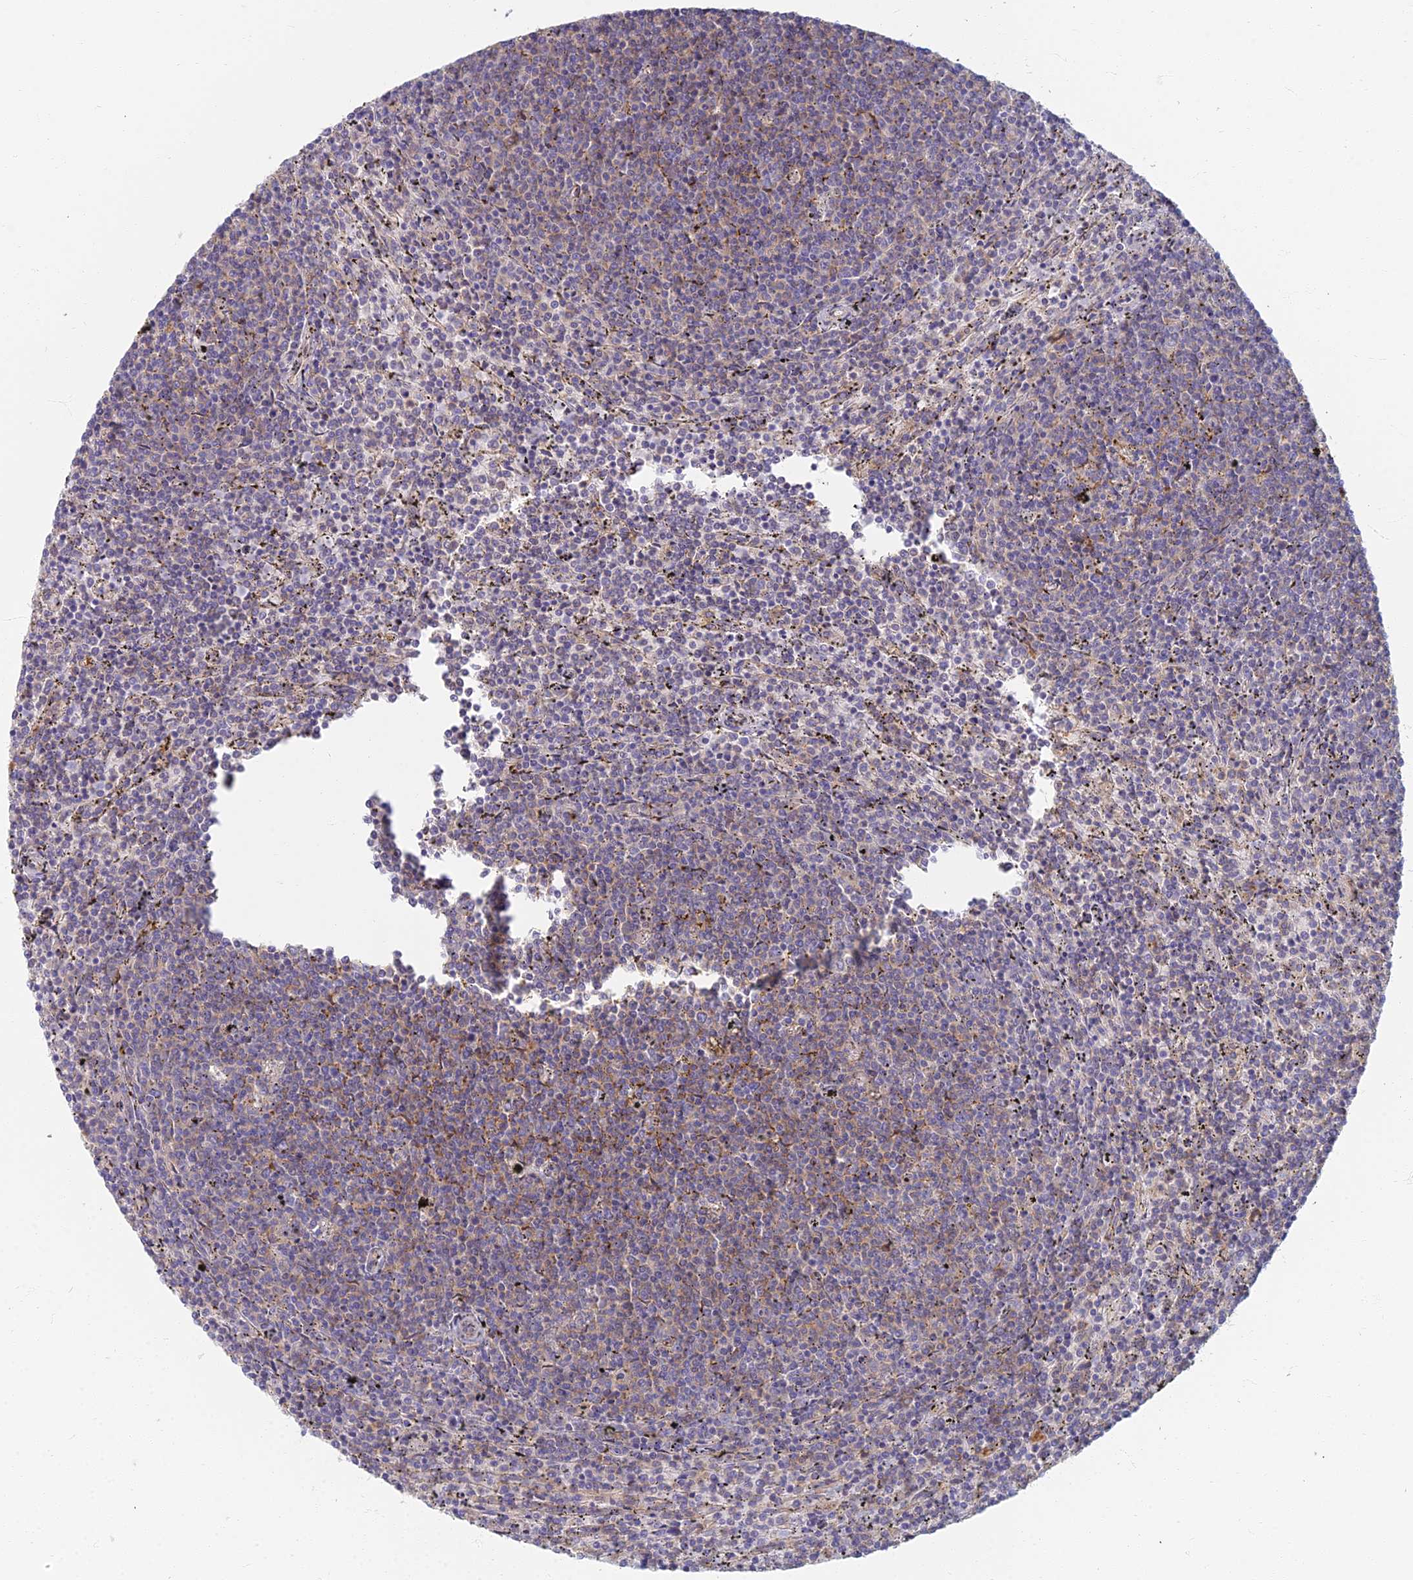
{"staining": {"intensity": "moderate", "quantity": "<25%", "location": "cytoplasmic/membranous"}, "tissue": "lymphoma", "cell_type": "Tumor cells", "image_type": "cancer", "snomed": [{"axis": "morphology", "description": "Malignant lymphoma, non-Hodgkin's type, Low grade"}, {"axis": "topography", "description": "Spleen"}], "caption": "About <25% of tumor cells in lymphoma display moderate cytoplasmic/membranous protein staining as visualized by brown immunohistochemical staining.", "gene": "RBSN", "patient": {"sex": "female", "age": 50}}